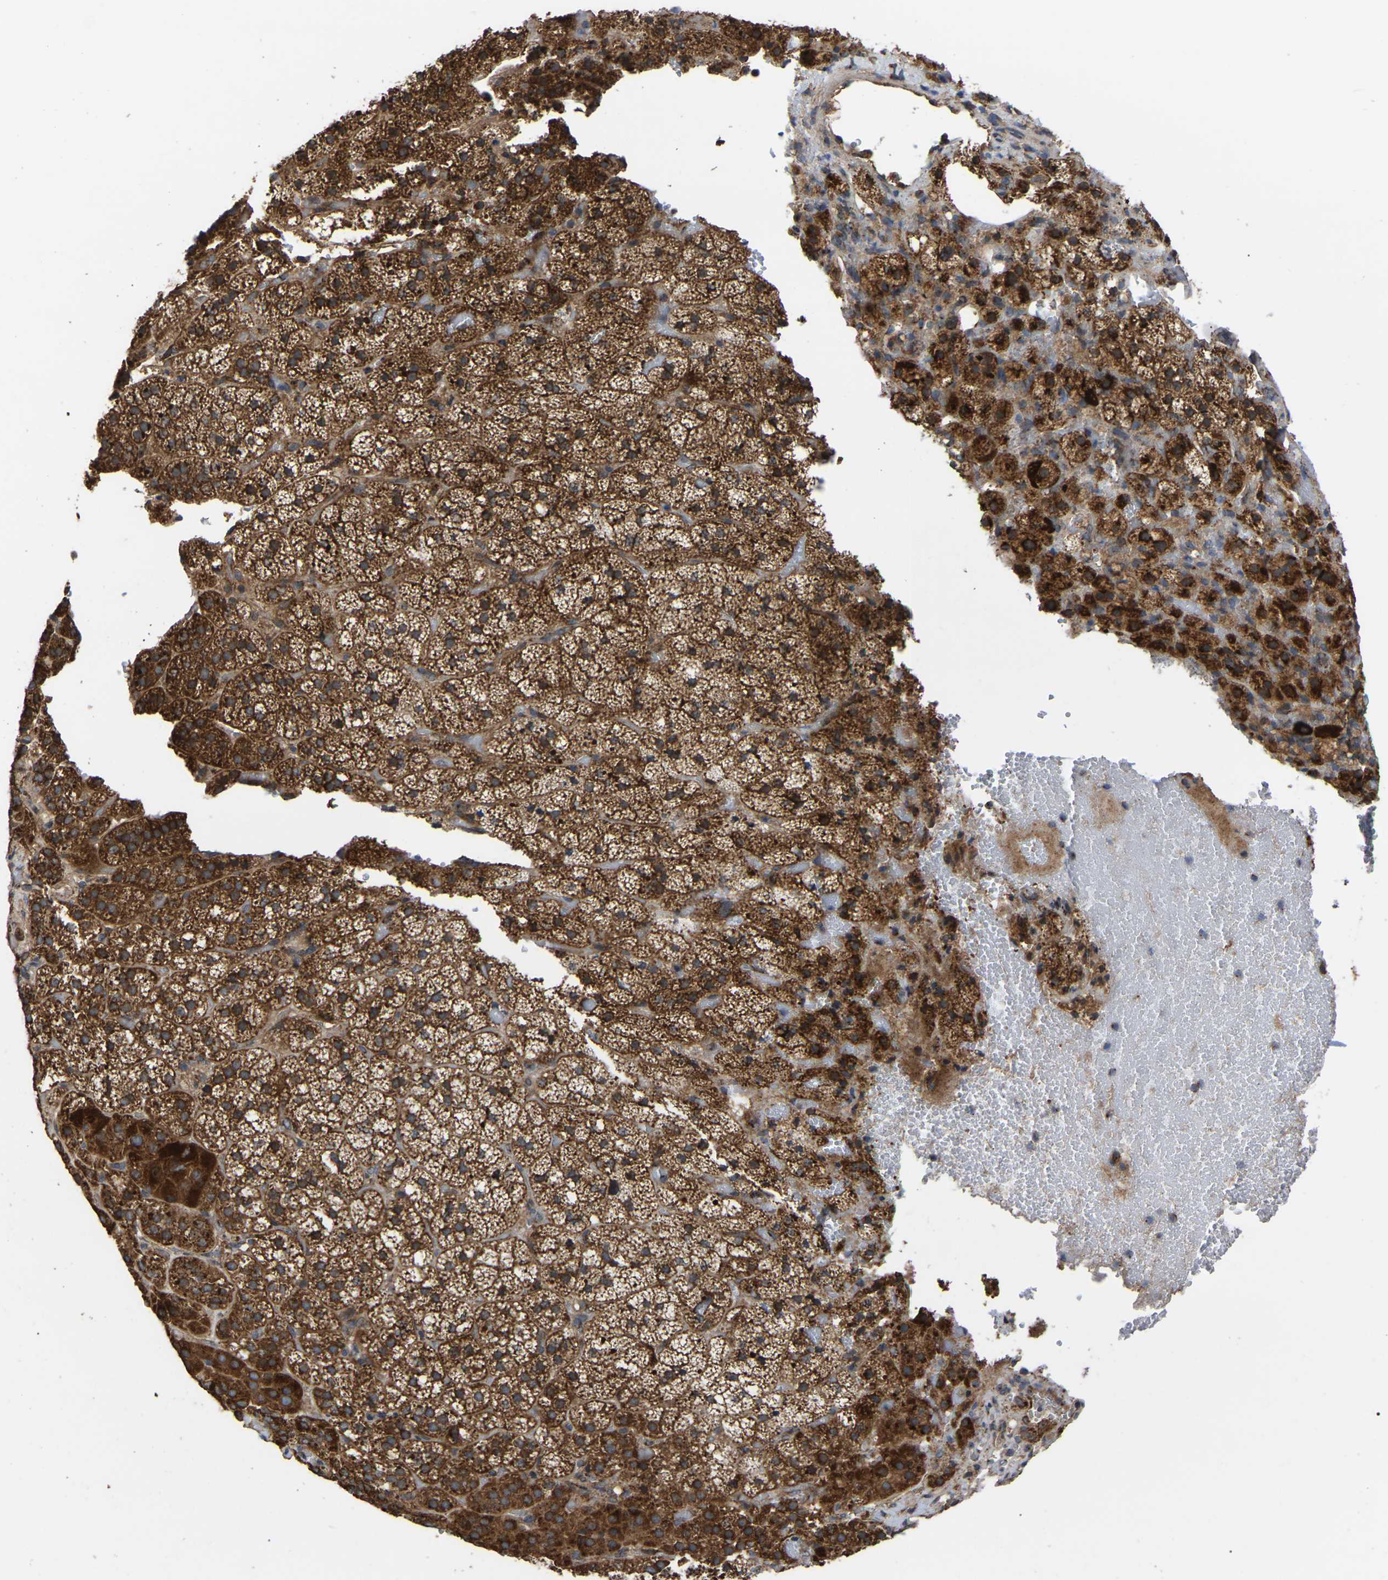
{"staining": {"intensity": "strong", "quantity": ">75%", "location": "cytoplasmic/membranous"}, "tissue": "adrenal gland", "cell_type": "Glandular cells", "image_type": "normal", "snomed": [{"axis": "morphology", "description": "Normal tissue, NOS"}, {"axis": "topography", "description": "Adrenal gland"}], "caption": "Strong cytoplasmic/membranous protein expression is present in approximately >75% of glandular cells in adrenal gland. (brown staining indicates protein expression, while blue staining denotes nuclei).", "gene": "GCC1", "patient": {"sex": "female", "age": 59}}